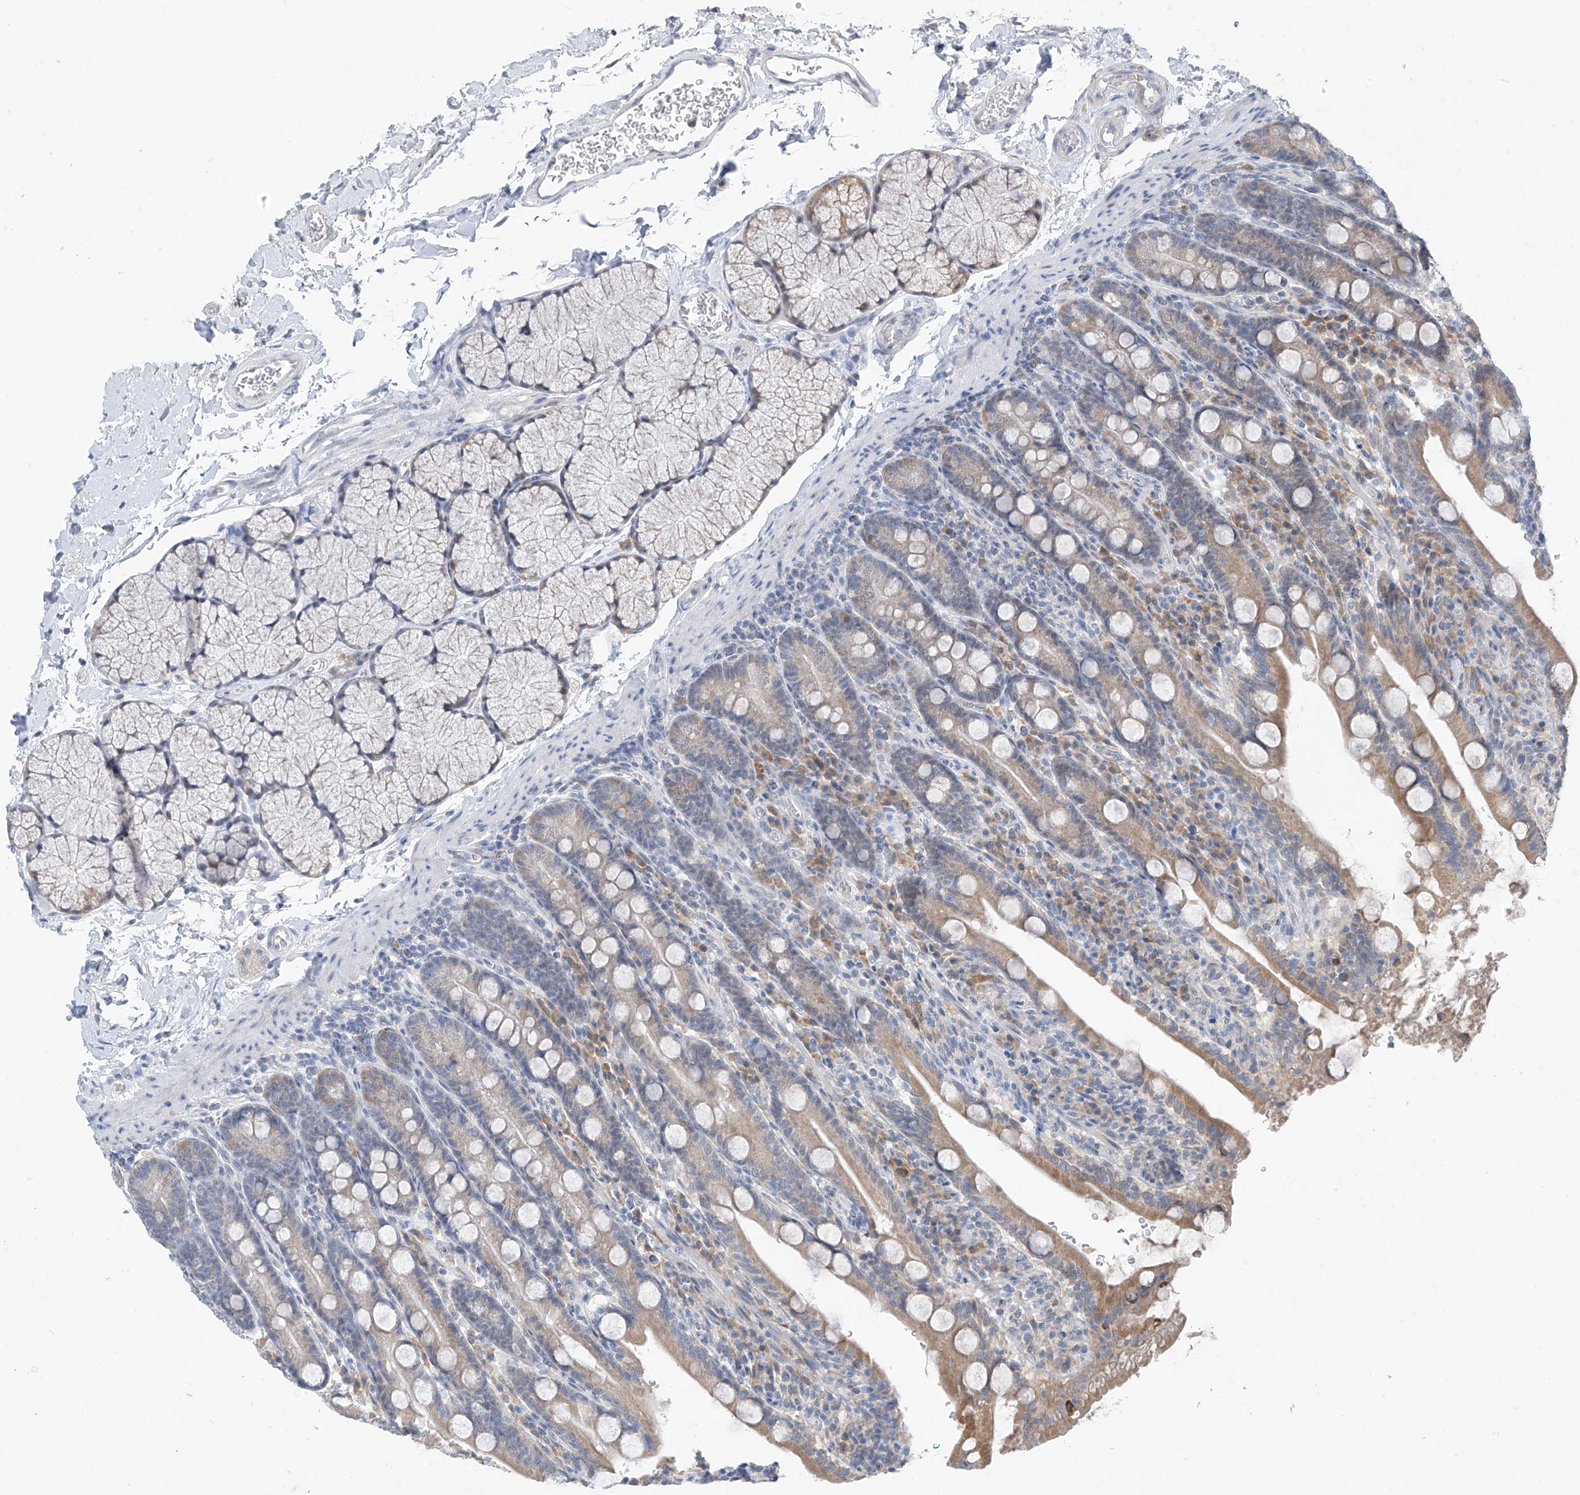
{"staining": {"intensity": "moderate", "quantity": "25%-75%", "location": "cytoplasmic/membranous"}, "tissue": "duodenum", "cell_type": "Glandular cells", "image_type": "normal", "snomed": [{"axis": "morphology", "description": "Normal tissue, NOS"}, {"axis": "topography", "description": "Duodenum"}], "caption": "Duodenum stained with DAB (3,3'-diaminobenzidine) immunohistochemistry (IHC) shows medium levels of moderate cytoplasmic/membranous expression in about 25%-75% of glandular cells. (DAB IHC, brown staining for protein, blue staining for nuclei).", "gene": "CYP4V2", "patient": {"sex": "male", "age": 35}}